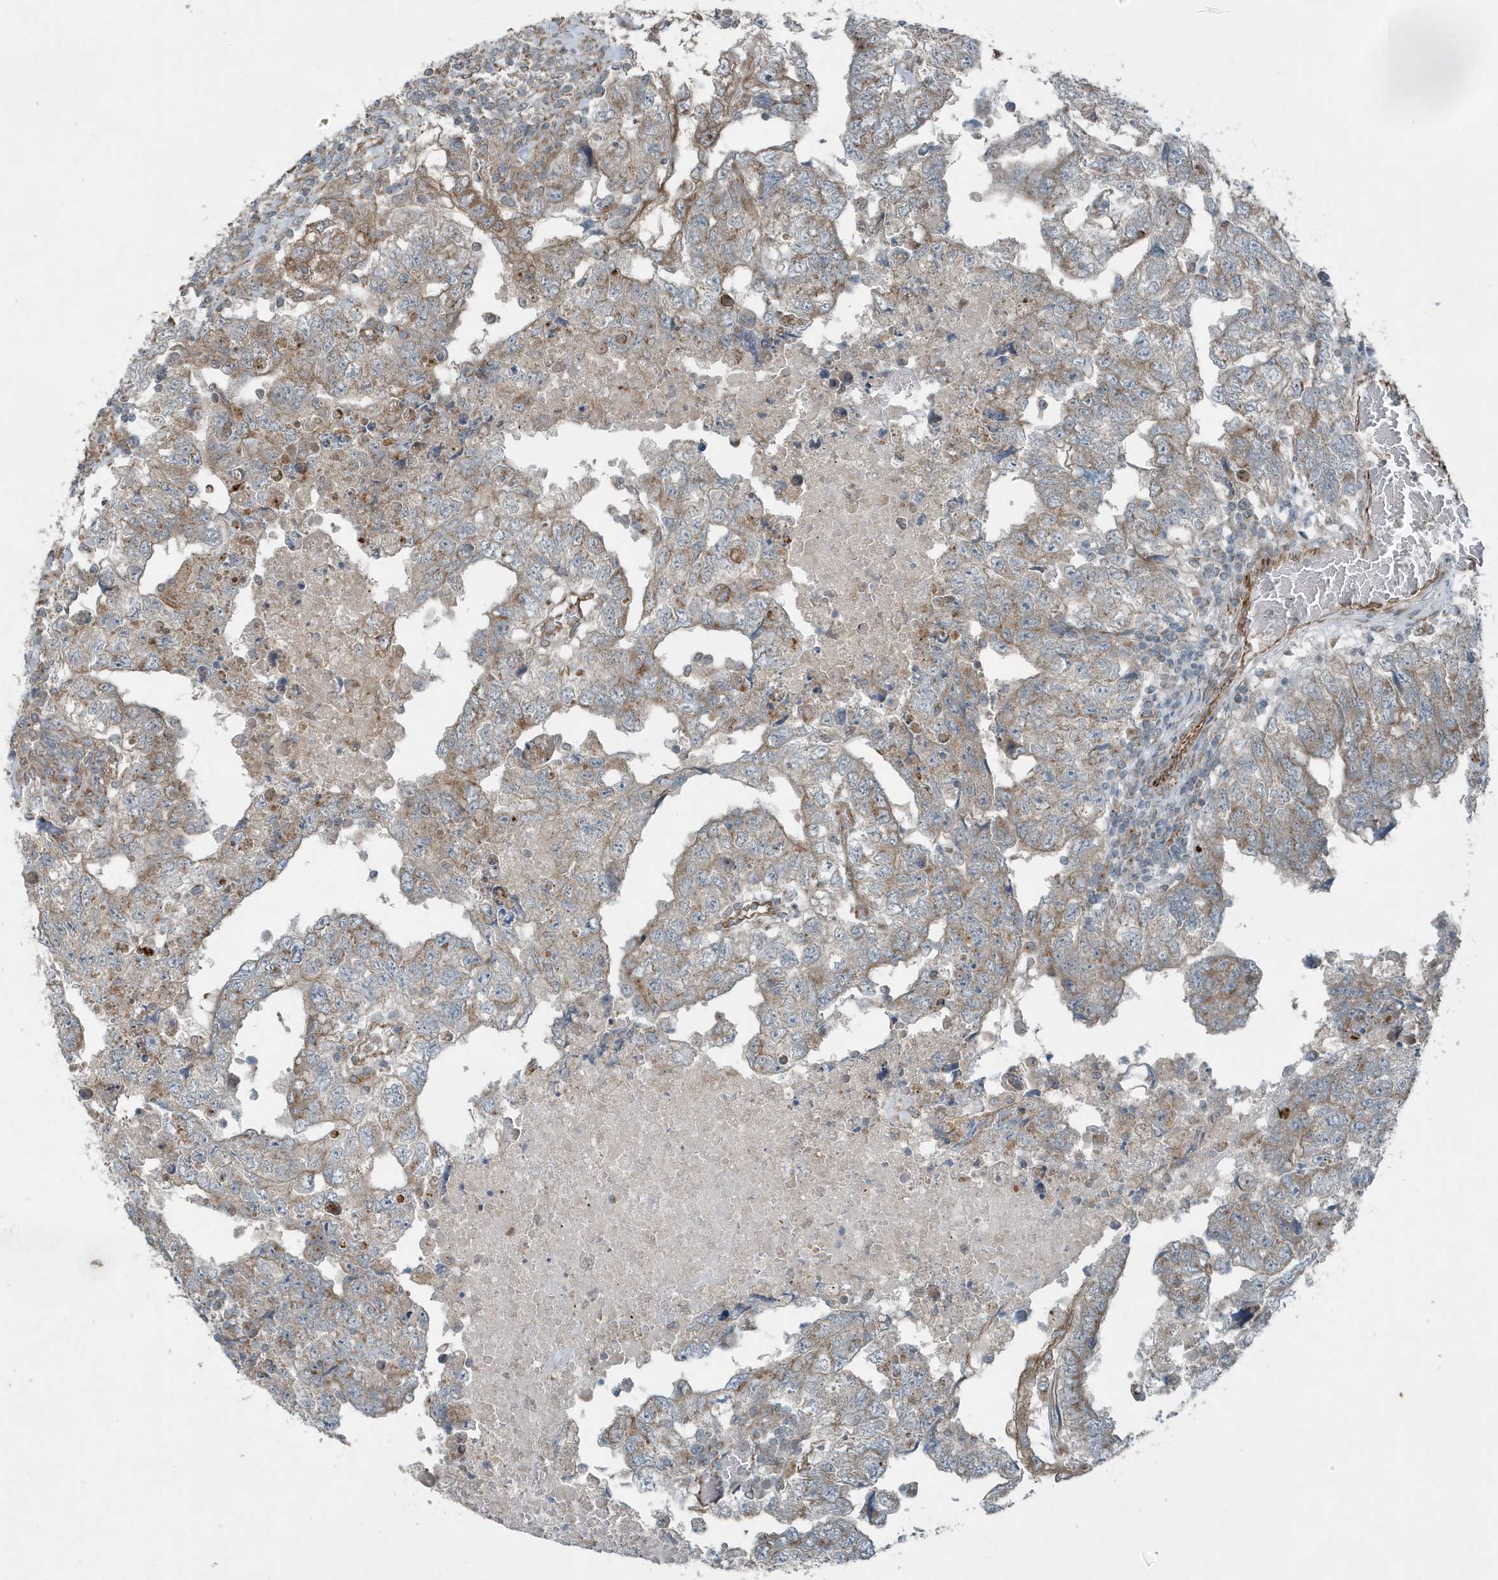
{"staining": {"intensity": "weak", "quantity": "25%-75%", "location": "cytoplasmic/membranous"}, "tissue": "testis cancer", "cell_type": "Tumor cells", "image_type": "cancer", "snomed": [{"axis": "morphology", "description": "Carcinoma, Embryonal, NOS"}, {"axis": "topography", "description": "Testis"}], "caption": "Human embryonal carcinoma (testis) stained for a protein (brown) demonstrates weak cytoplasmic/membranous positive positivity in approximately 25%-75% of tumor cells.", "gene": "GCC2", "patient": {"sex": "male", "age": 36}}